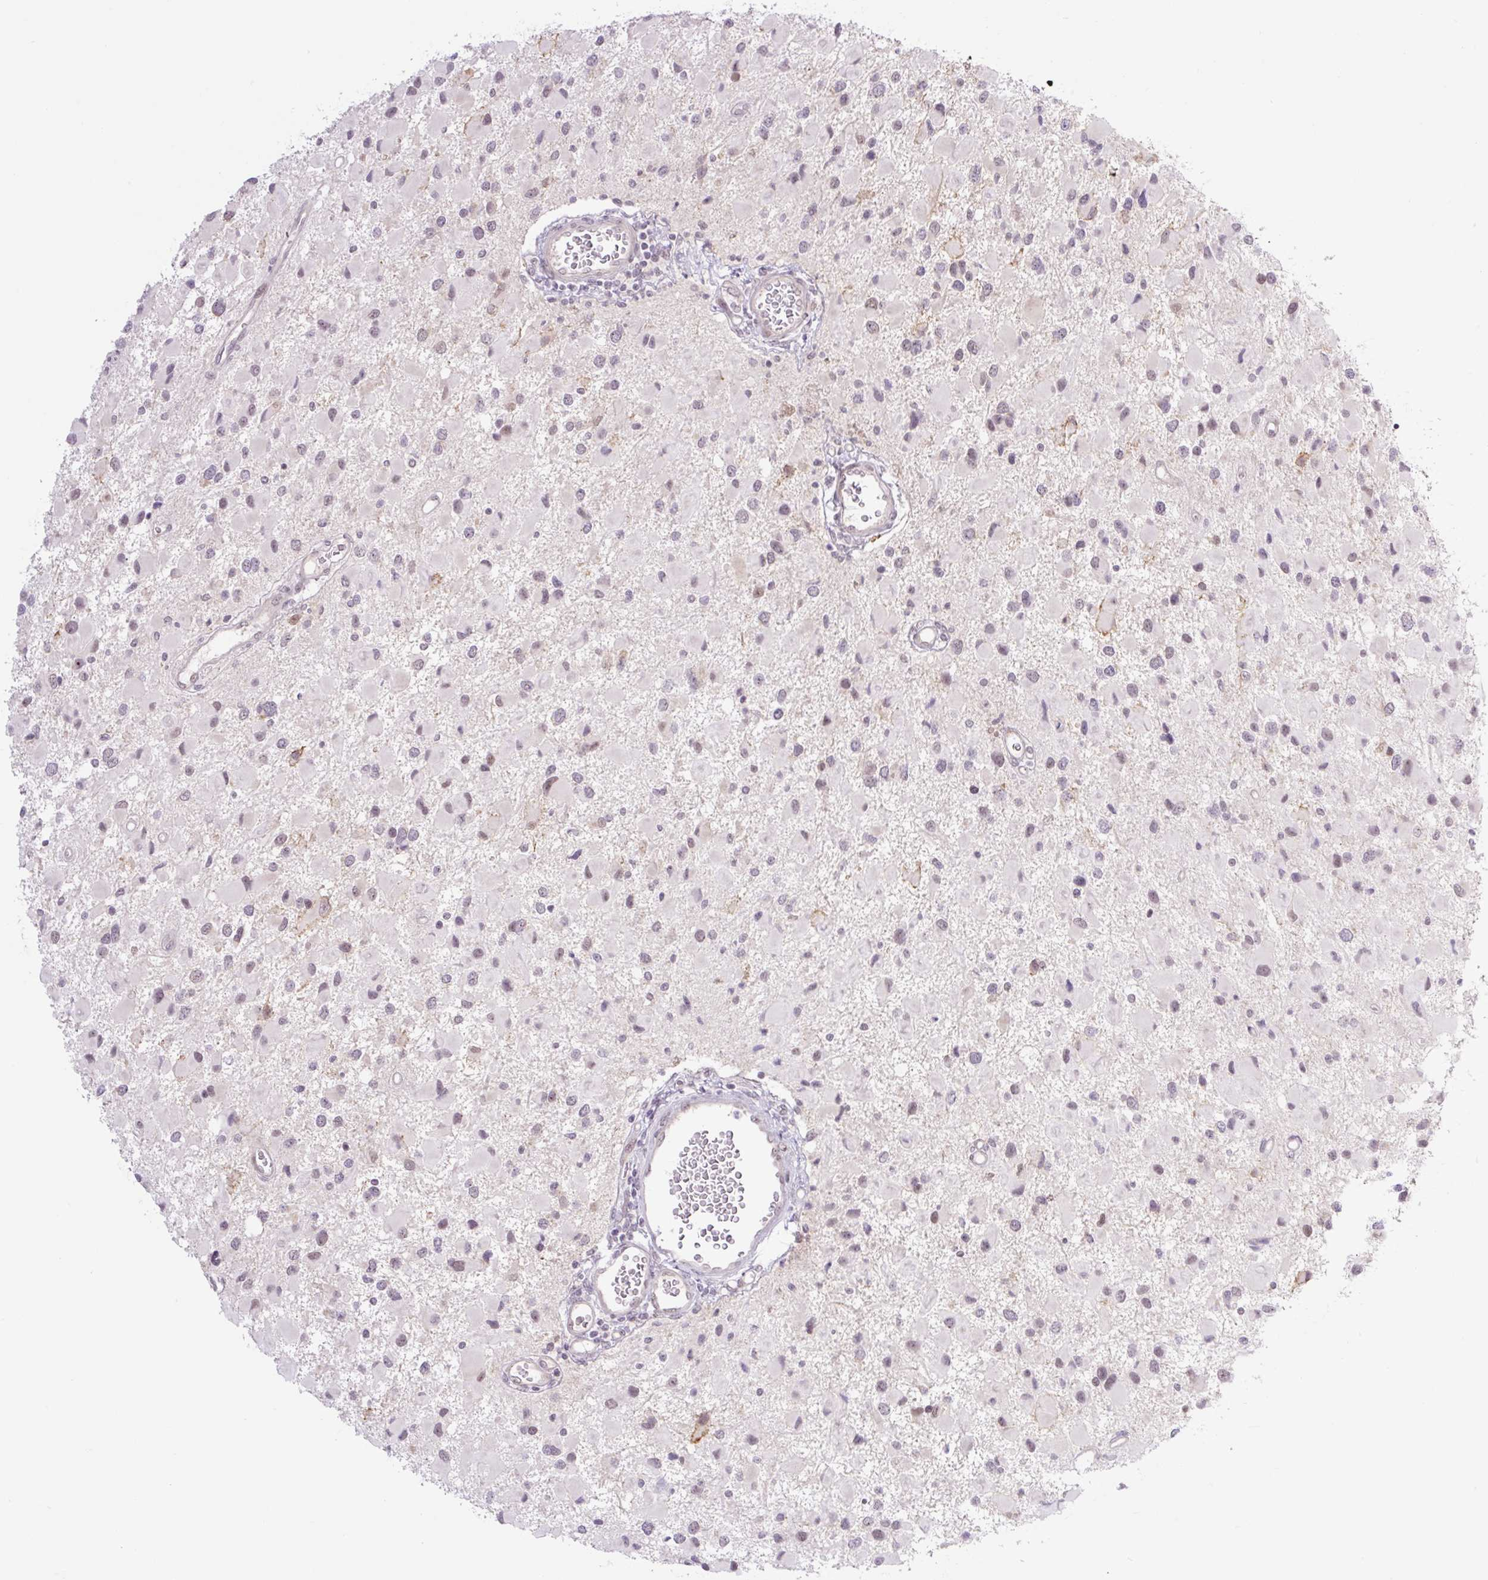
{"staining": {"intensity": "weak", "quantity": "25%-75%", "location": "nuclear"}, "tissue": "glioma", "cell_type": "Tumor cells", "image_type": "cancer", "snomed": [{"axis": "morphology", "description": "Glioma, malignant, High grade"}, {"axis": "topography", "description": "Brain"}], "caption": "This is a photomicrograph of immunohistochemistry (IHC) staining of high-grade glioma (malignant), which shows weak positivity in the nuclear of tumor cells.", "gene": "ICE1", "patient": {"sex": "male", "age": 53}}